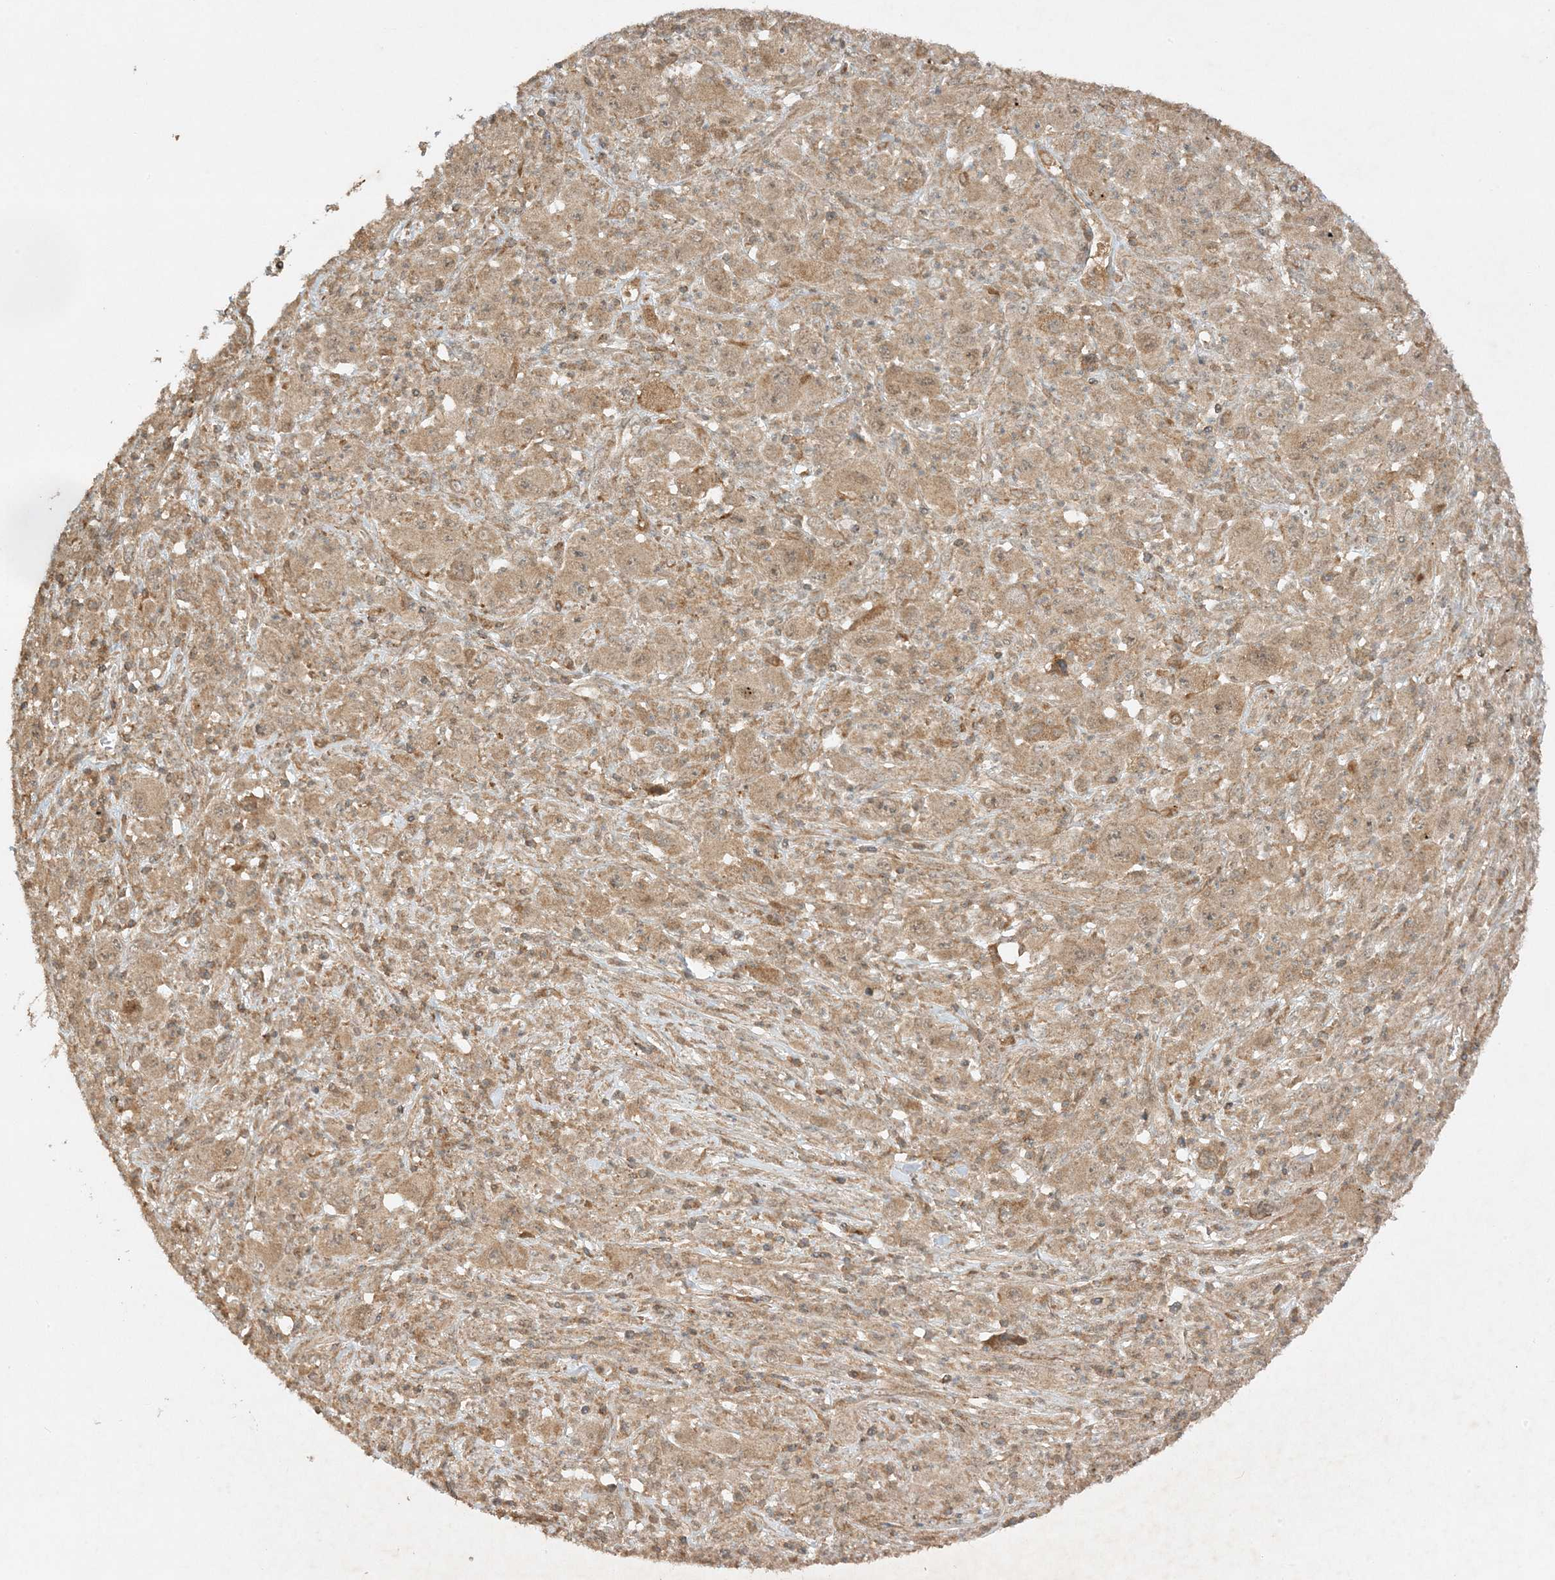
{"staining": {"intensity": "weak", "quantity": ">75%", "location": "cytoplasmic/membranous"}, "tissue": "melanoma", "cell_type": "Tumor cells", "image_type": "cancer", "snomed": [{"axis": "morphology", "description": "Malignant melanoma, Metastatic site"}, {"axis": "topography", "description": "Skin"}], "caption": "Protein staining demonstrates weak cytoplasmic/membranous staining in about >75% of tumor cells in melanoma. (IHC, brightfield microscopy, high magnification).", "gene": "XRN1", "patient": {"sex": "female", "age": 56}}